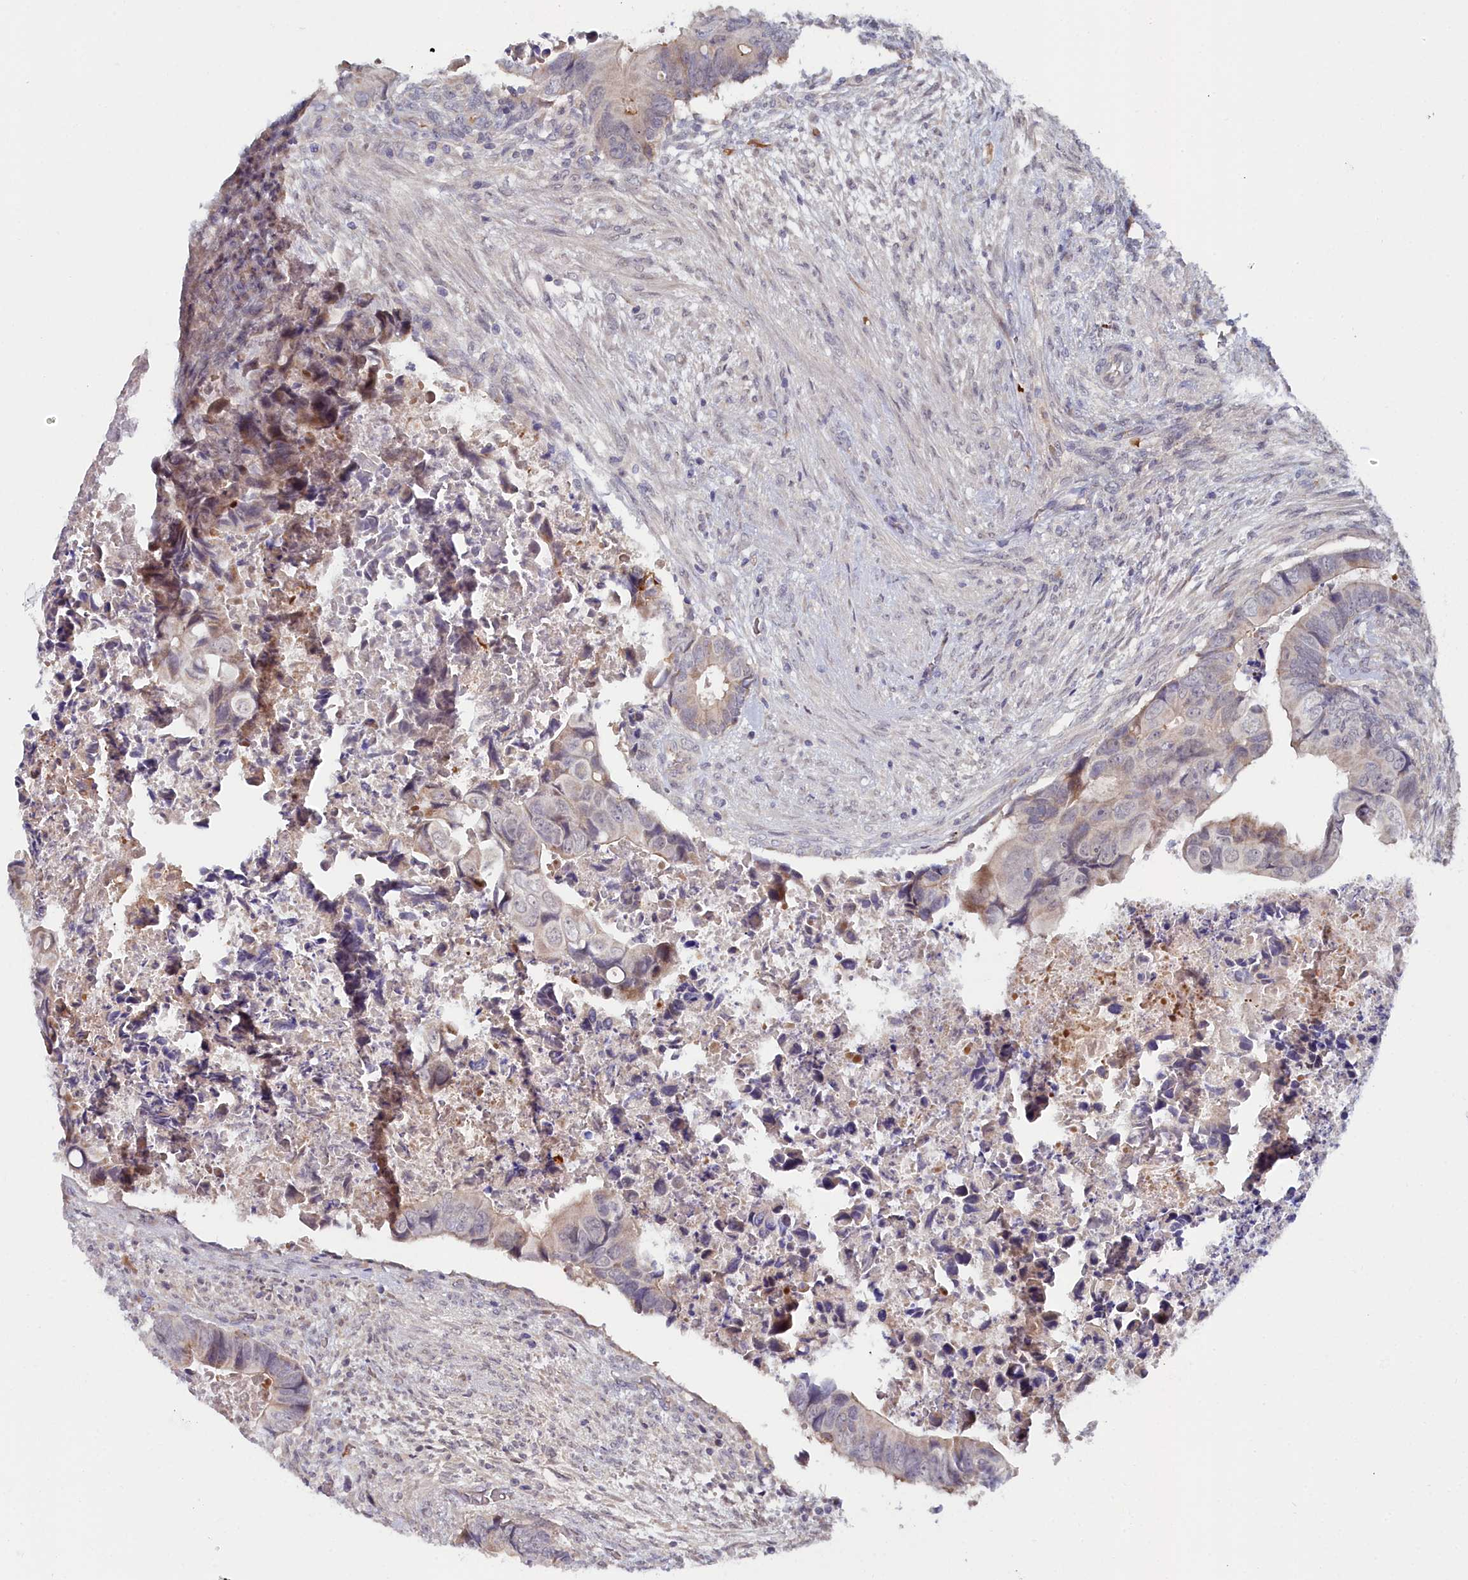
{"staining": {"intensity": "weak", "quantity": "25%-75%", "location": "cytoplasmic/membranous"}, "tissue": "colorectal cancer", "cell_type": "Tumor cells", "image_type": "cancer", "snomed": [{"axis": "morphology", "description": "Adenocarcinoma, NOS"}, {"axis": "topography", "description": "Rectum"}], "caption": "Protein expression analysis of human colorectal adenocarcinoma reveals weak cytoplasmic/membranous staining in approximately 25%-75% of tumor cells. (DAB IHC with brightfield microscopy, high magnification).", "gene": "KCTD18", "patient": {"sex": "female", "age": 78}}